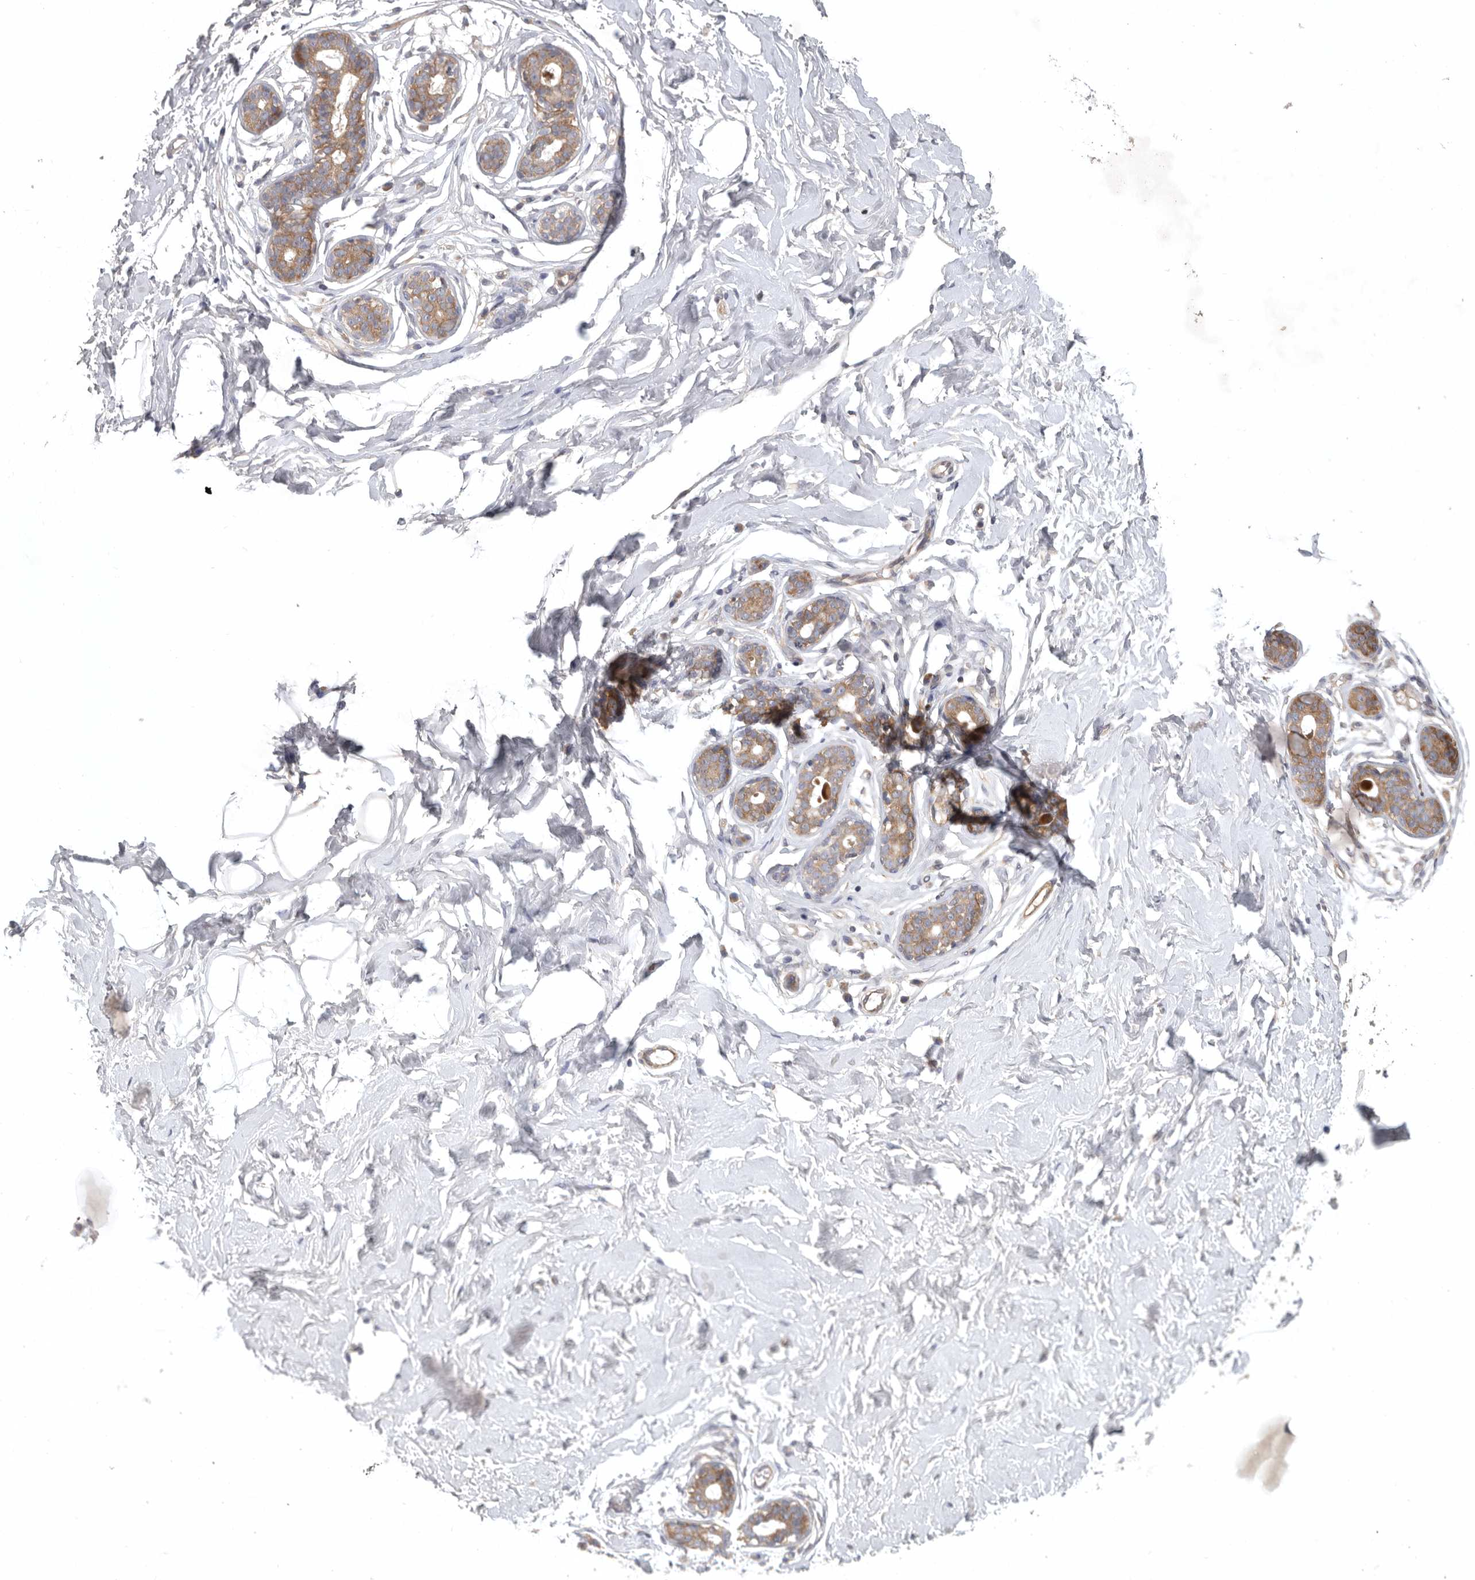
{"staining": {"intensity": "negative", "quantity": "none", "location": "none"}, "tissue": "breast", "cell_type": "Adipocytes", "image_type": "normal", "snomed": [{"axis": "morphology", "description": "Normal tissue, NOS"}, {"axis": "morphology", "description": "Adenoma, NOS"}, {"axis": "topography", "description": "Breast"}], "caption": "The histopathology image shows no significant staining in adipocytes of breast.", "gene": "C1orf109", "patient": {"sex": "female", "age": 23}}